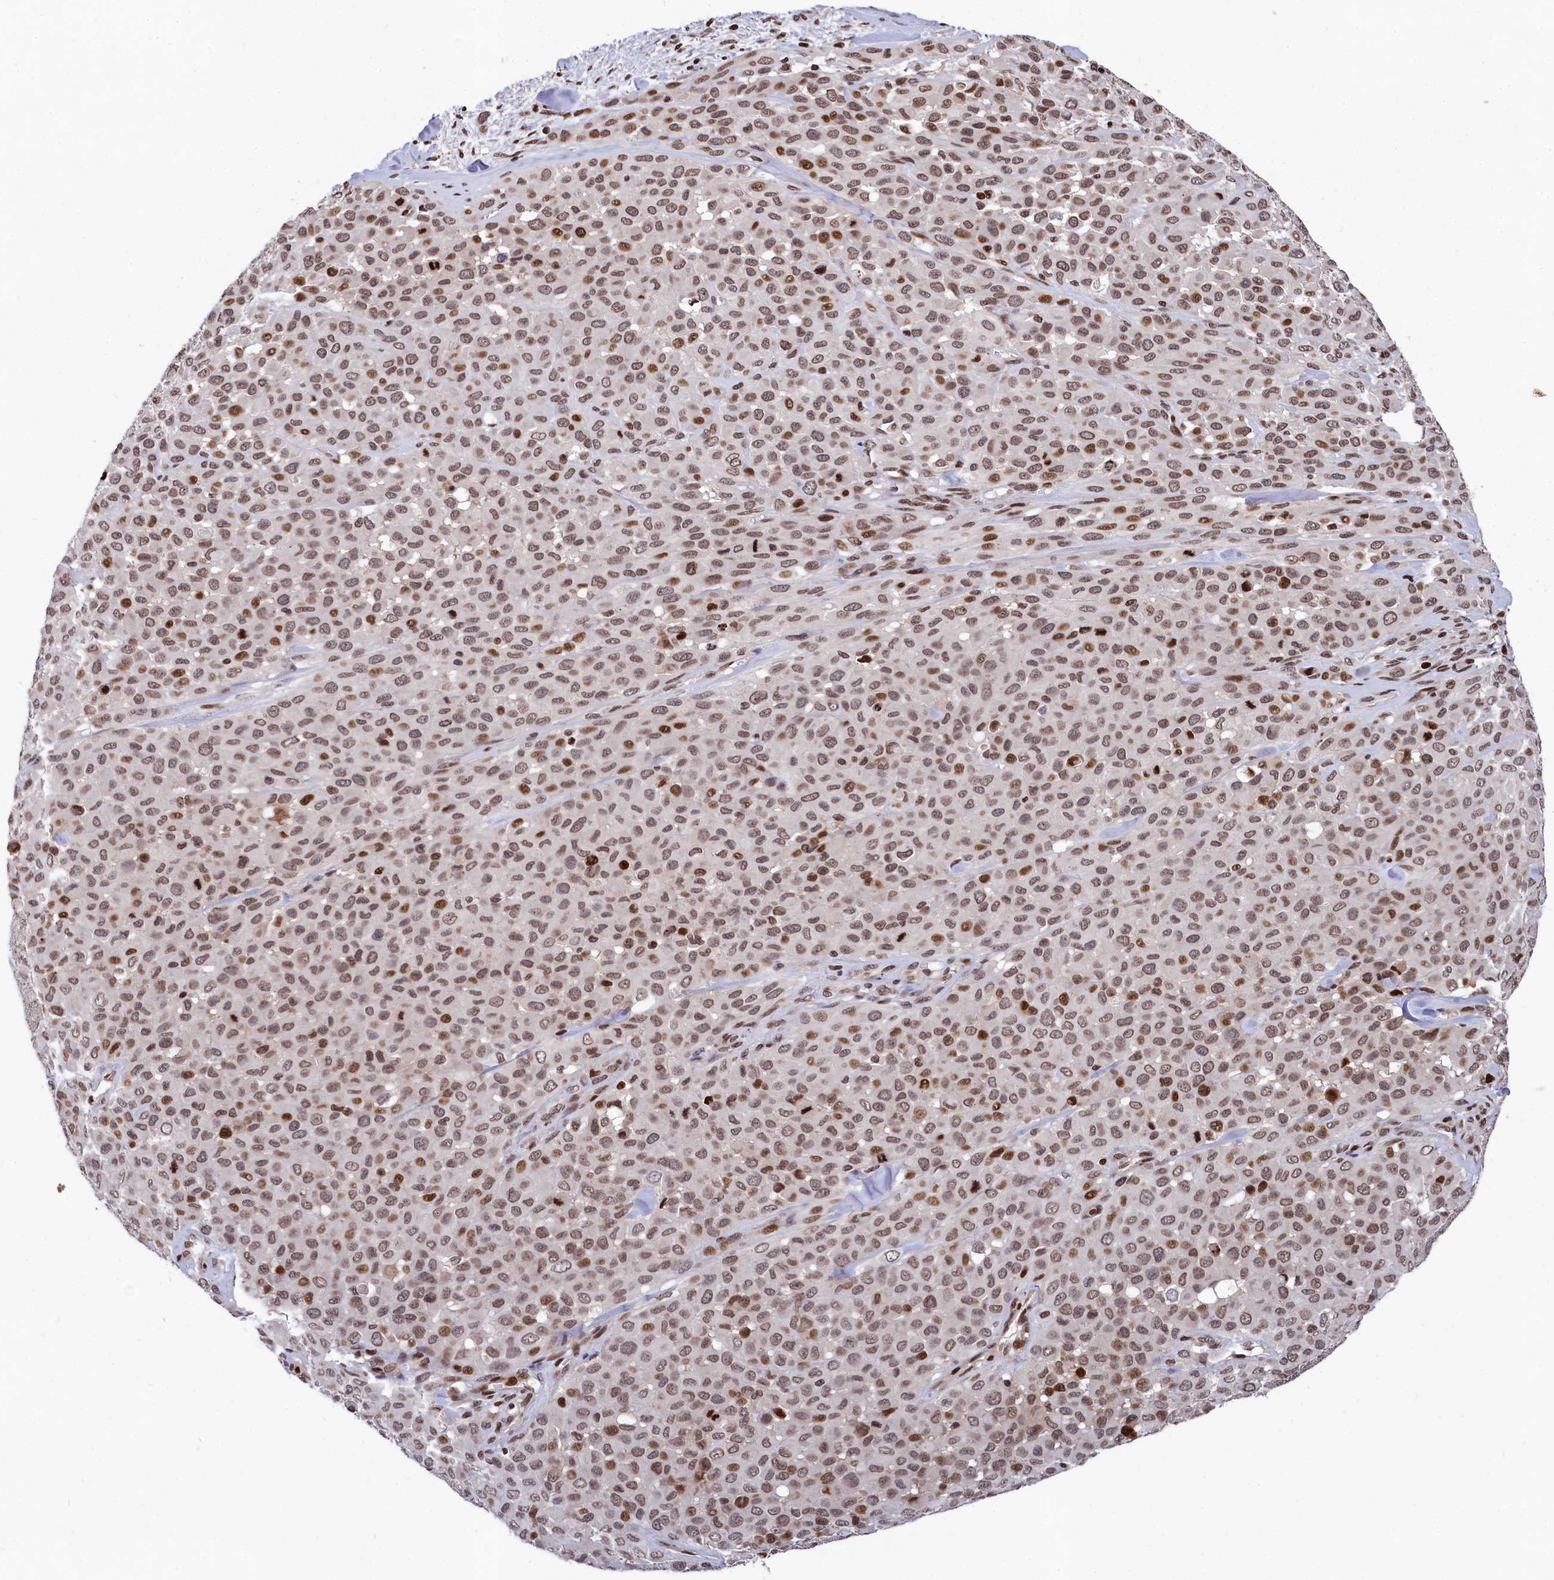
{"staining": {"intensity": "moderate", "quantity": ">75%", "location": "nuclear"}, "tissue": "melanoma", "cell_type": "Tumor cells", "image_type": "cancer", "snomed": [{"axis": "morphology", "description": "Malignant melanoma, Metastatic site"}, {"axis": "topography", "description": "Skin"}], "caption": "A photomicrograph showing moderate nuclear expression in about >75% of tumor cells in malignant melanoma (metastatic site), as visualized by brown immunohistochemical staining.", "gene": "FAM217B", "patient": {"sex": "female", "age": 81}}